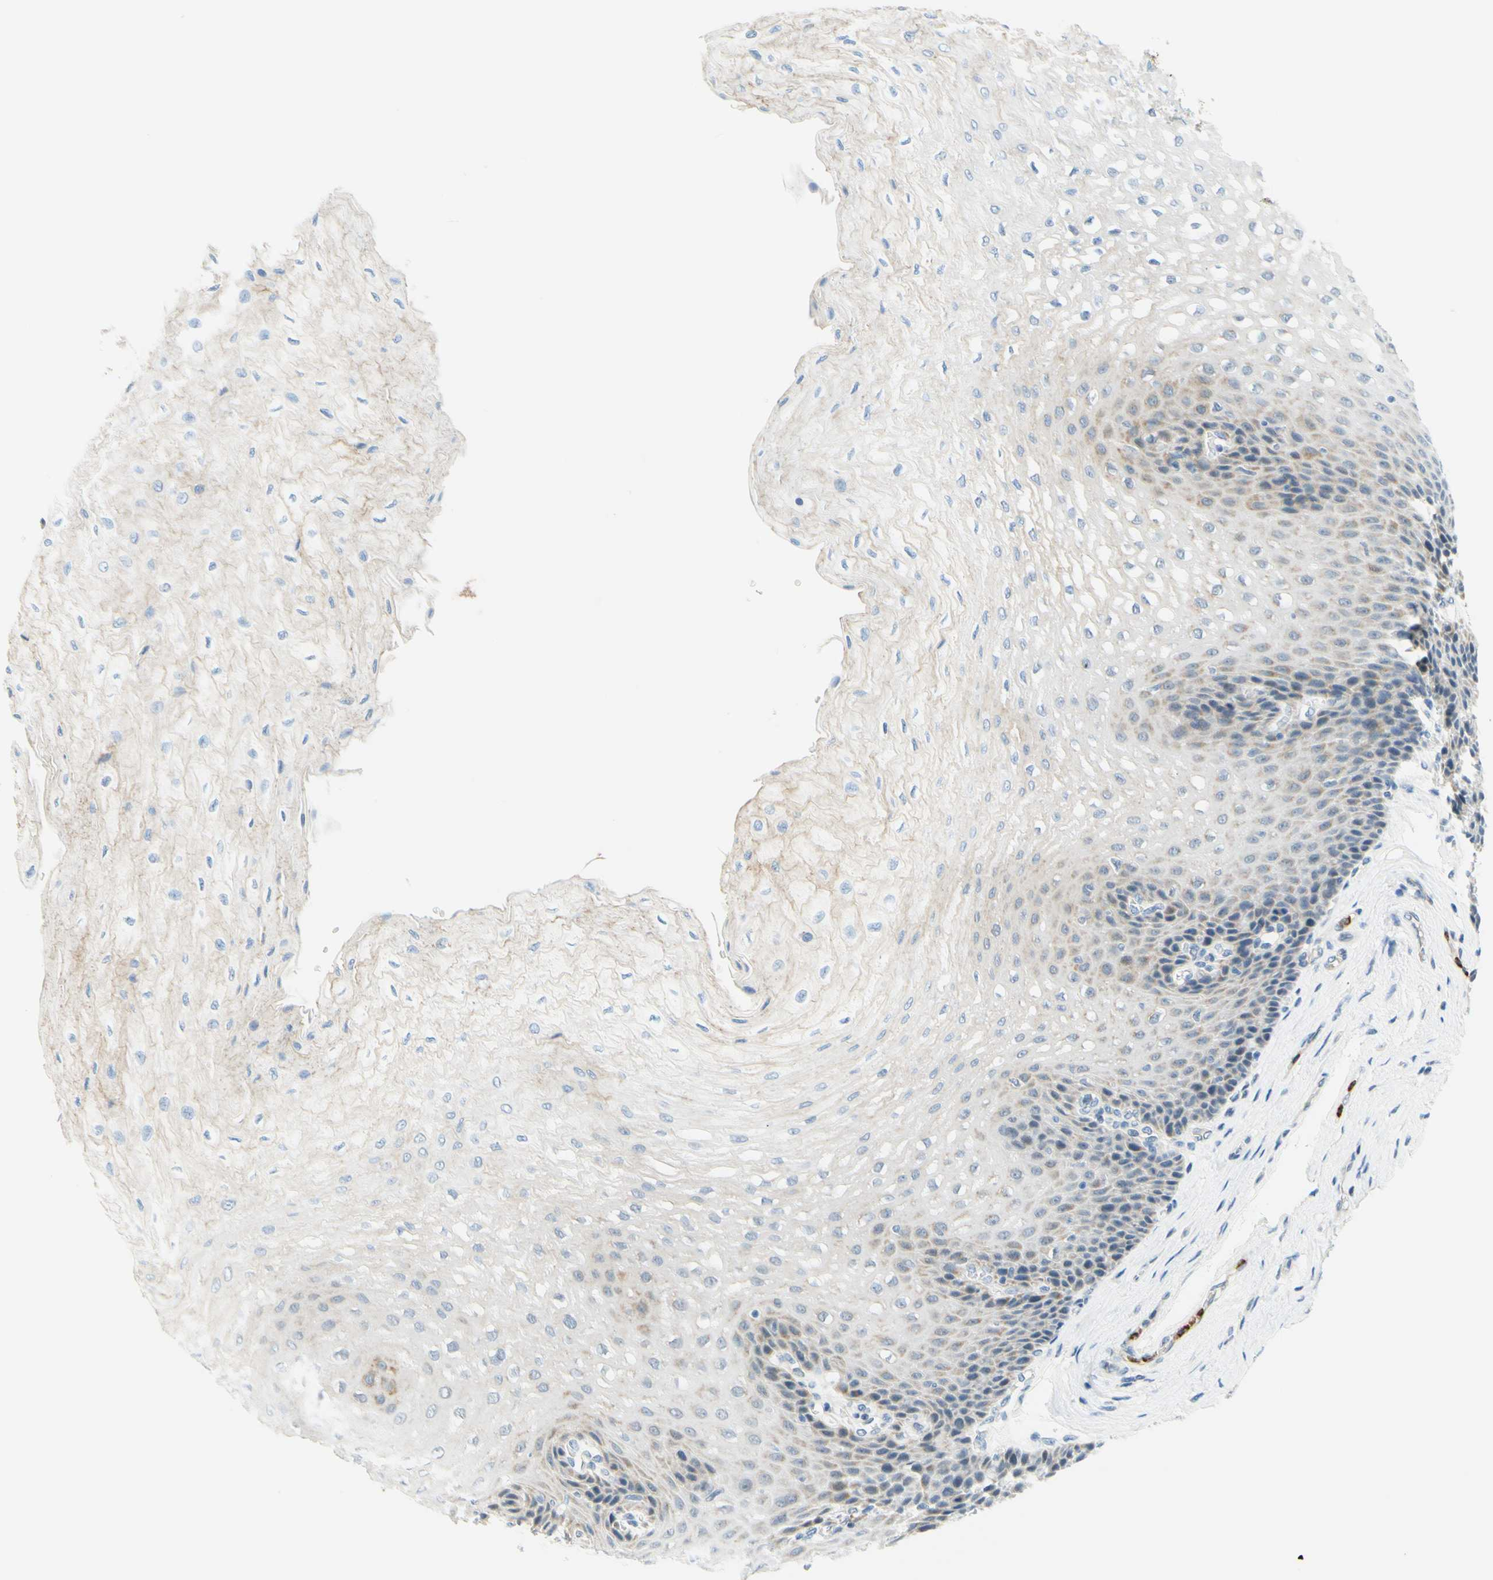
{"staining": {"intensity": "weak", "quantity": "<25%", "location": "cytoplasmic/membranous"}, "tissue": "esophagus", "cell_type": "Squamous epithelial cells", "image_type": "normal", "snomed": [{"axis": "morphology", "description": "Normal tissue, NOS"}, {"axis": "topography", "description": "Esophagus"}], "caption": "Histopathology image shows no significant protein positivity in squamous epithelial cells of benign esophagus.", "gene": "TREM2", "patient": {"sex": "female", "age": 72}}